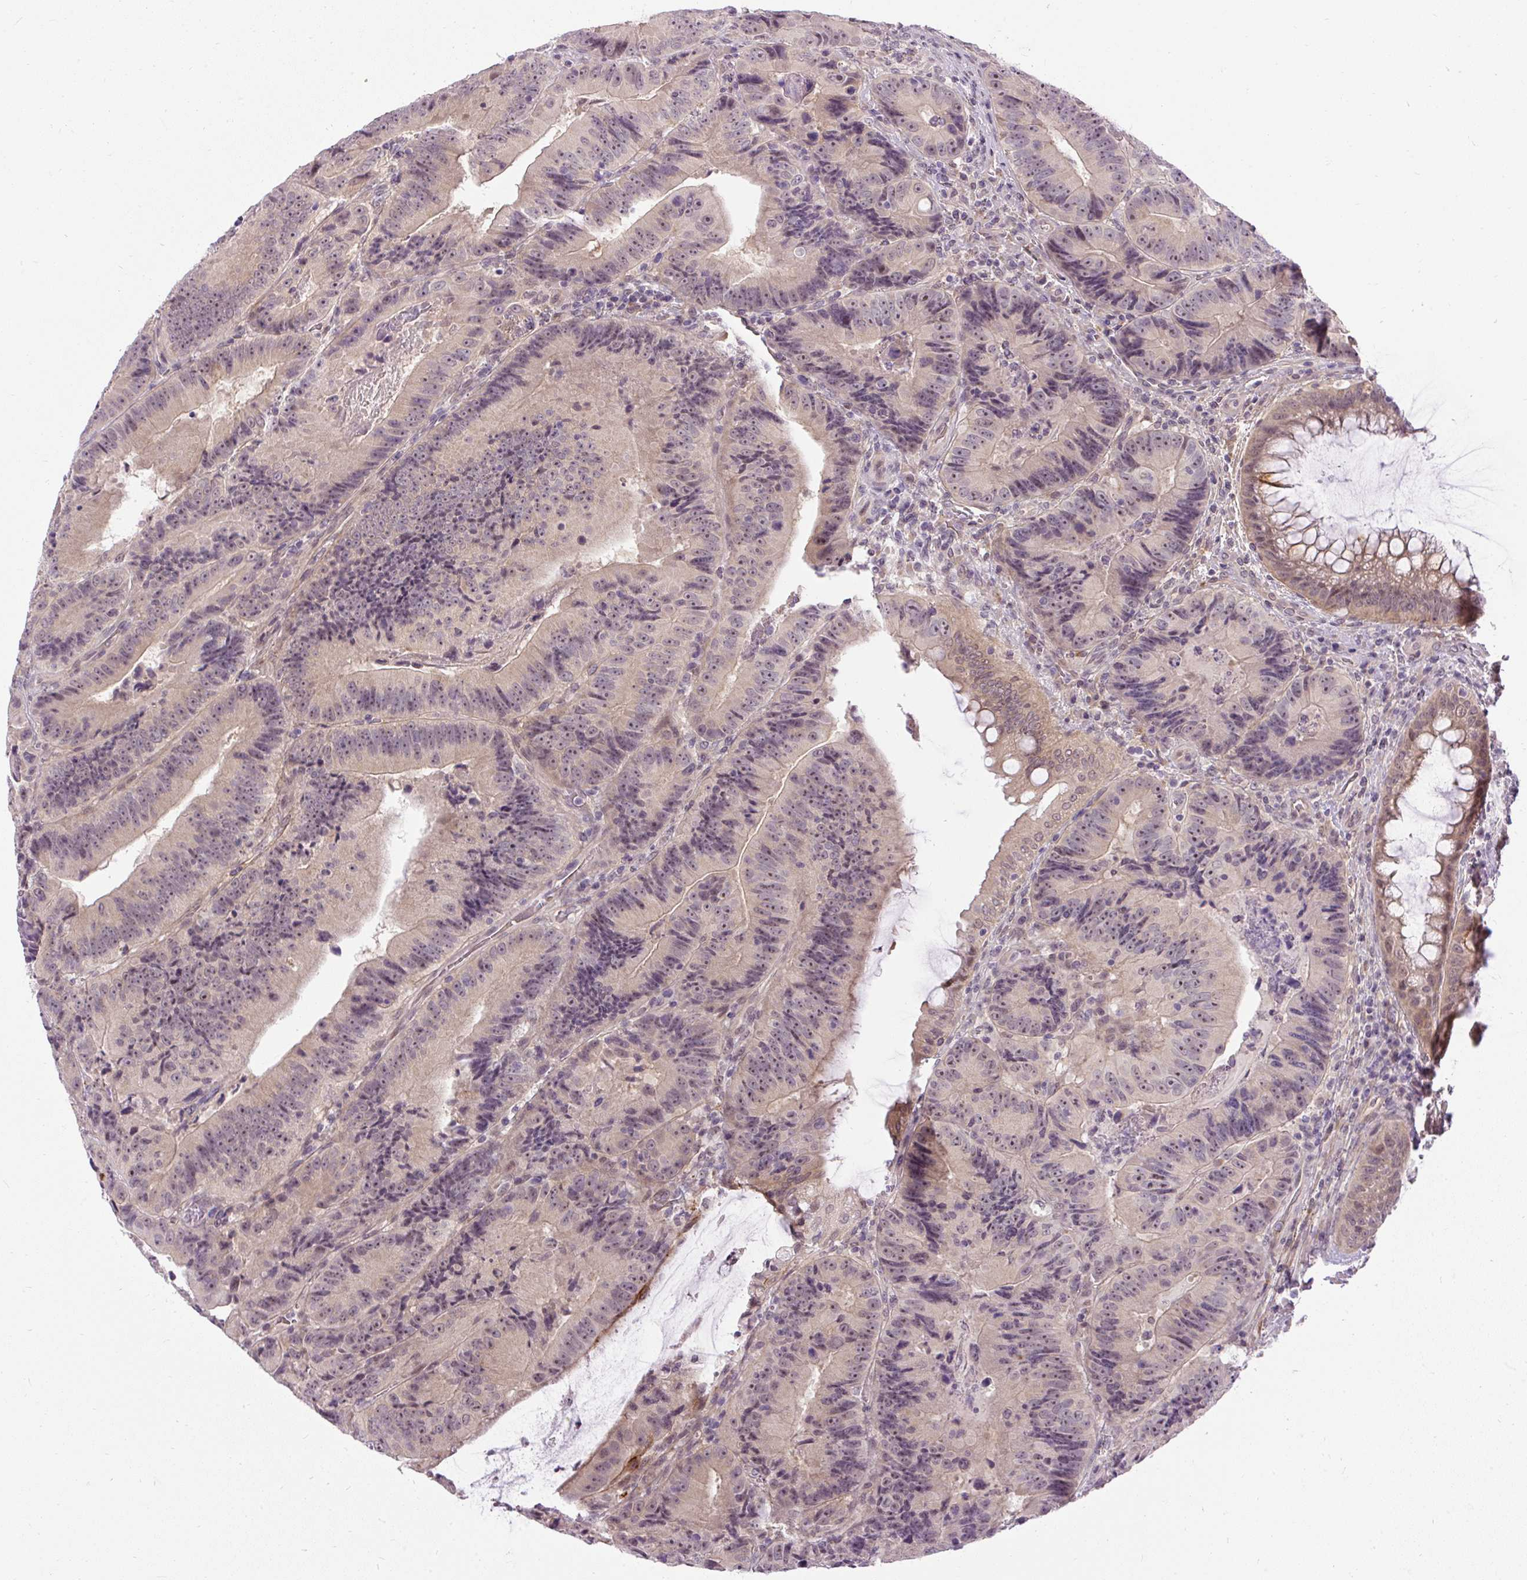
{"staining": {"intensity": "moderate", "quantity": "25%-75%", "location": "nuclear"}, "tissue": "colorectal cancer", "cell_type": "Tumor cells", "image_type": "cancer", "snomed": [{"axis": "morphology", "description": "Adenocarcinoma, NOS"}, {"axis": "topography", "description": "Colon"}], "caption": "A photomicrograph of human colorectal cancer stained for a protein shows moderate nuclear brown staining in tumor cells. The protein is stained brown, and the nuclei are stained in blue (DAB (3,3'-diaminobenzidine) IHC with brightfield microscopy, high magnification).", "gene": "FAM117B", "patient": {"sex": "female", "age": 86}}